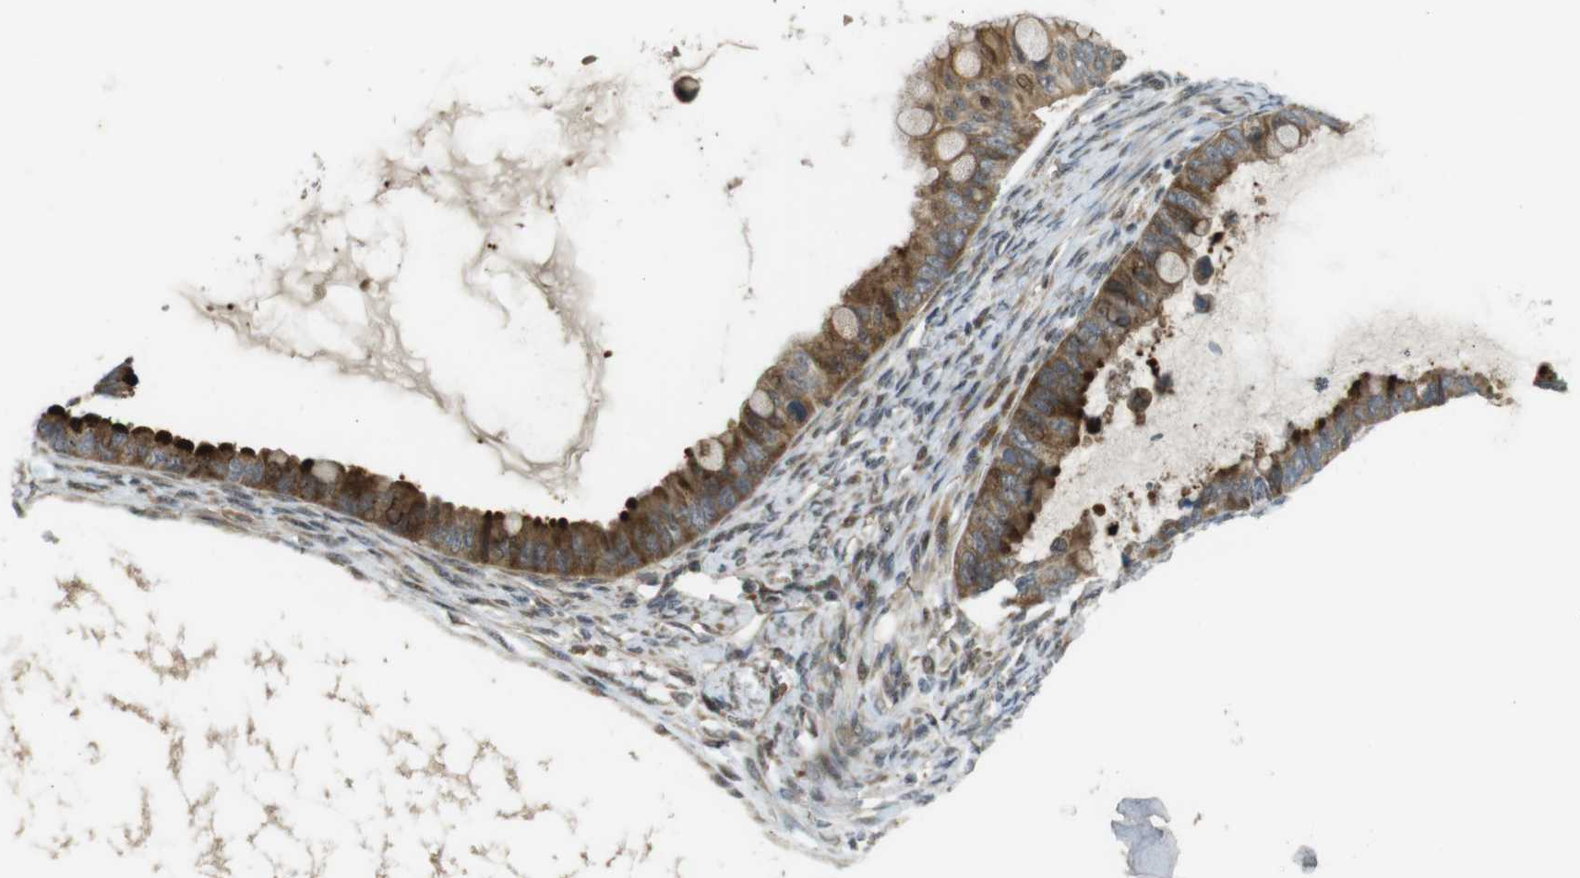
{"staining": {"intensity": "strong", "quantity": "25%-75%", "location": "cytoplasmic/membranous,nuclear"}, "tissue": "ovarian cancer", "cell_type": "Tumor cells", "image_type": "cancer", "snomed": [{"axis": "morphology", "description": "Cystadenocarcinoma, mucinous, NOS"}, {"axis": "topography", "description": "Ovary"}], "caption": "Mucinous cystadenocarcinoma (ovarian) tissue displays strong cytoplasmic/membranous and nuclear staining in about 25%-75% of tumor cells", "gene": "TMX3", "patient": {"sex": "female", "age": 80}}